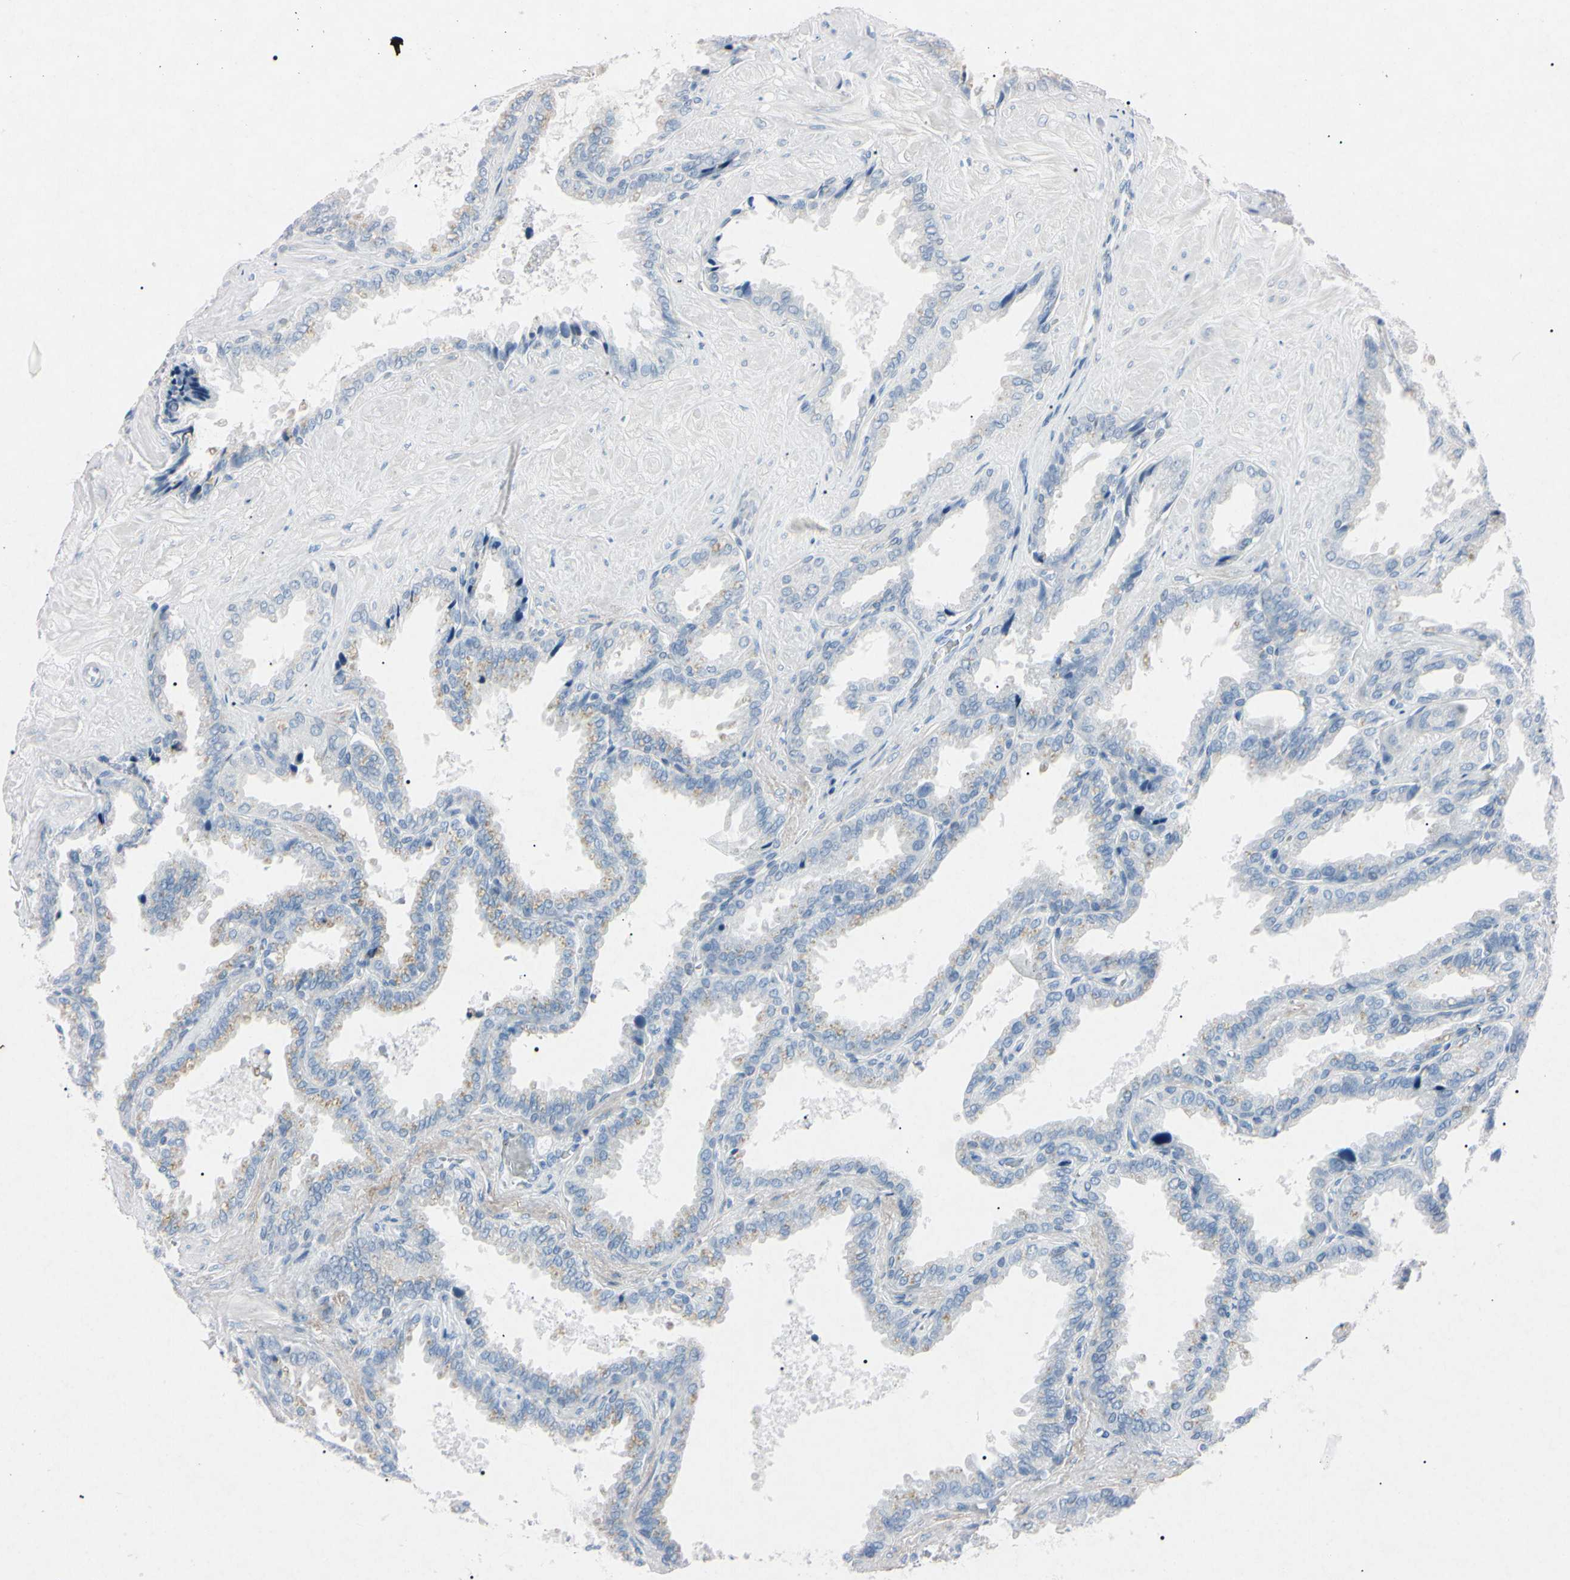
{"staining": {"intensity": "weak", "quantity": "<25%", "location": "cytoplasmic/membranous"}, "tissue": "seminal vesicle", "cell_type": "Glandular cells", "image_type": "normal", "snomed": [{"axis": "morphology", "description": "Normal tissue, NOS"}, {"axis": "topography", "description": "Seminal veicle"}], "caption": "Immunohistochemical staining of normal human seminal vesicle shows no significant staining in glandular cells. (DAB (3,3'-diaminobenzidine) IHC with hematoxylin counter stain).", "gene": "ELN", "patient": {"sex": "male", "age": 46}}